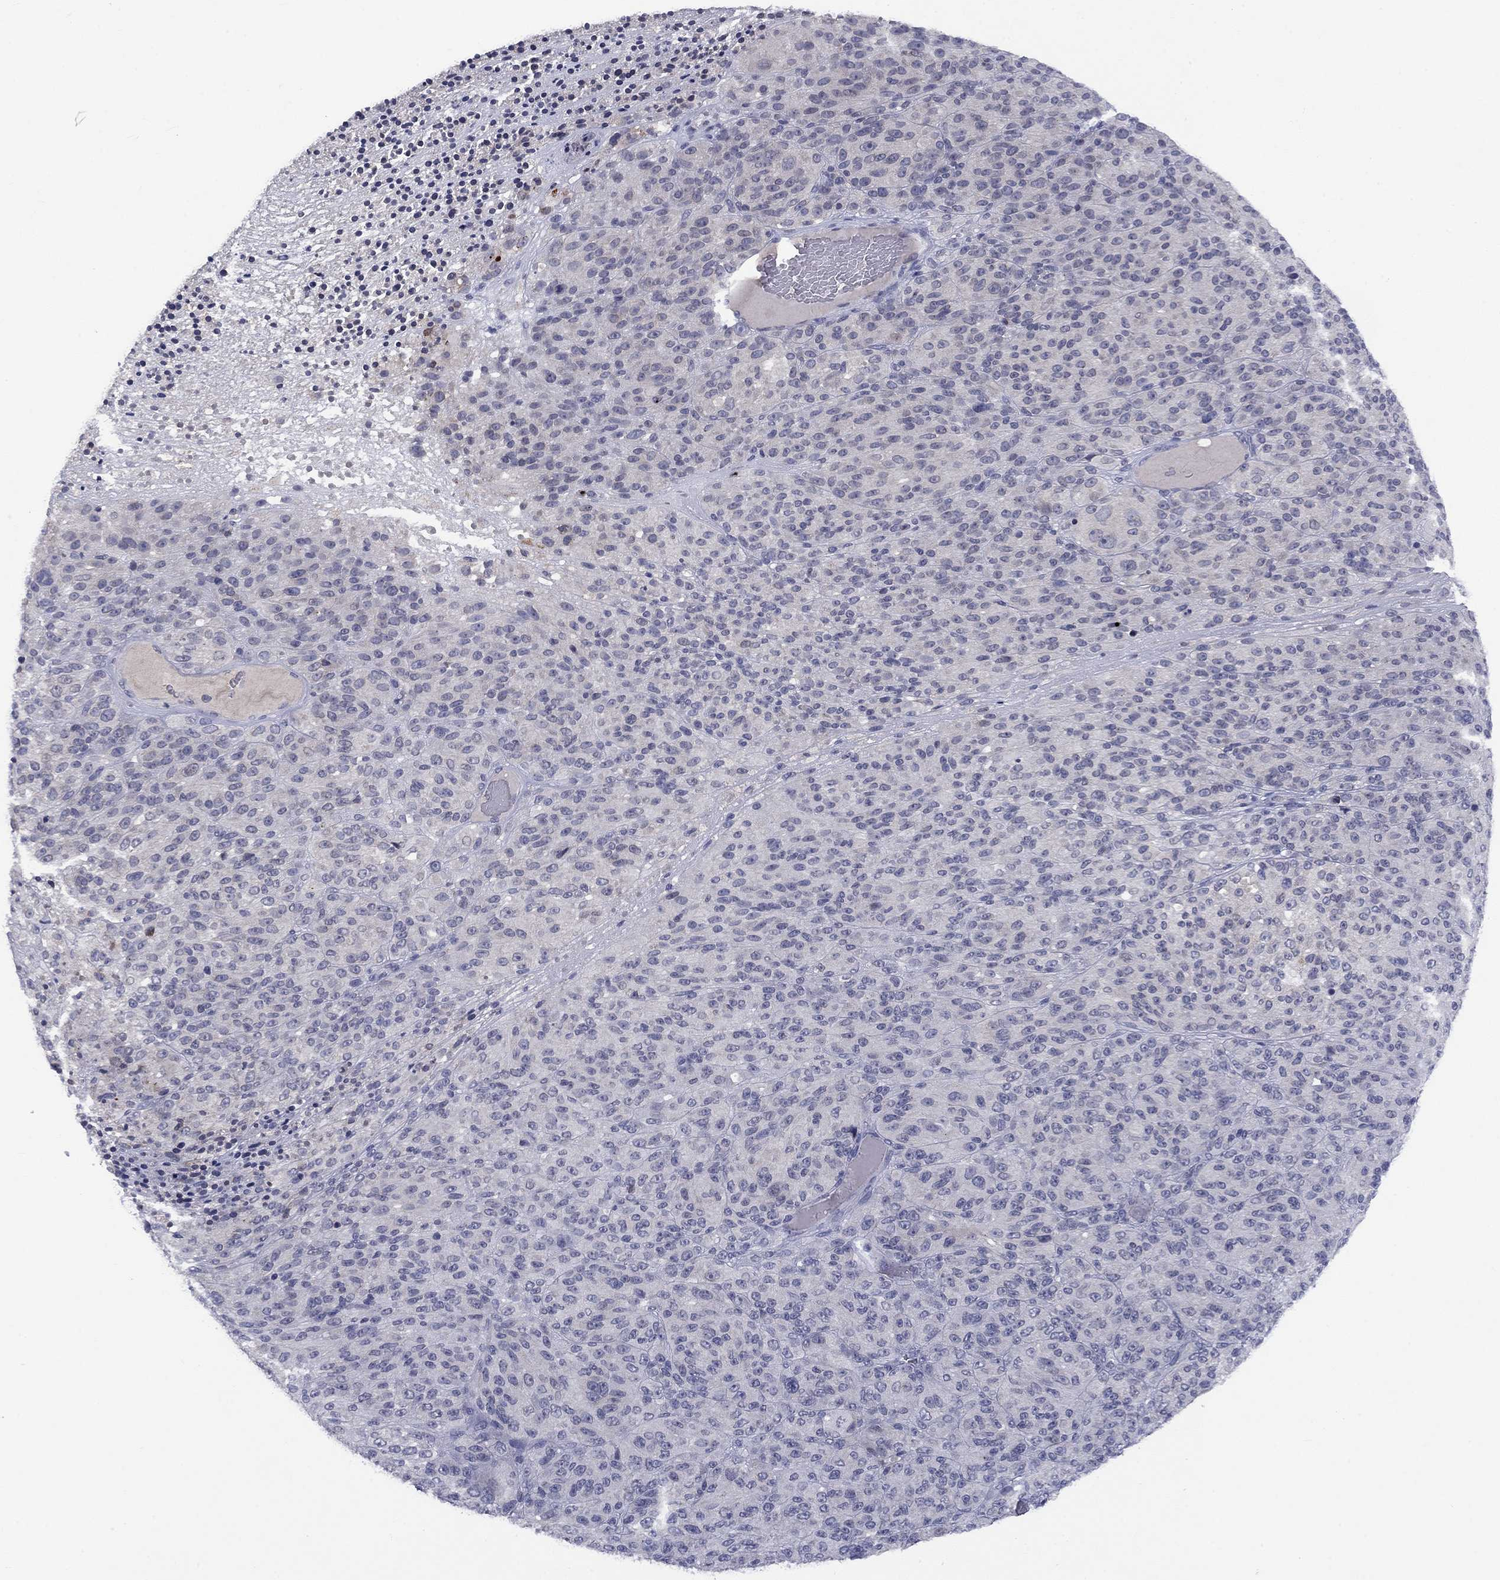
{"staining": {"intensity": "negative", "quantity": "none", "location": "none"}, "tissue": "melanoma", "cell_type": "Tumor cells", "image_type": "cancer", "snomed": [{"axis": "morphology", "description": "Malignant melanoma, Metastatic site"}, {"axis": "topography", "description": "Brain"}], "caption": "Immunohistochemical staining of human malignant melanoma (metastatic site) reveals no significant positivity in tumor cells.", "gene": "CACNA1A", "patient": {"sex": "female", "age": 56}}